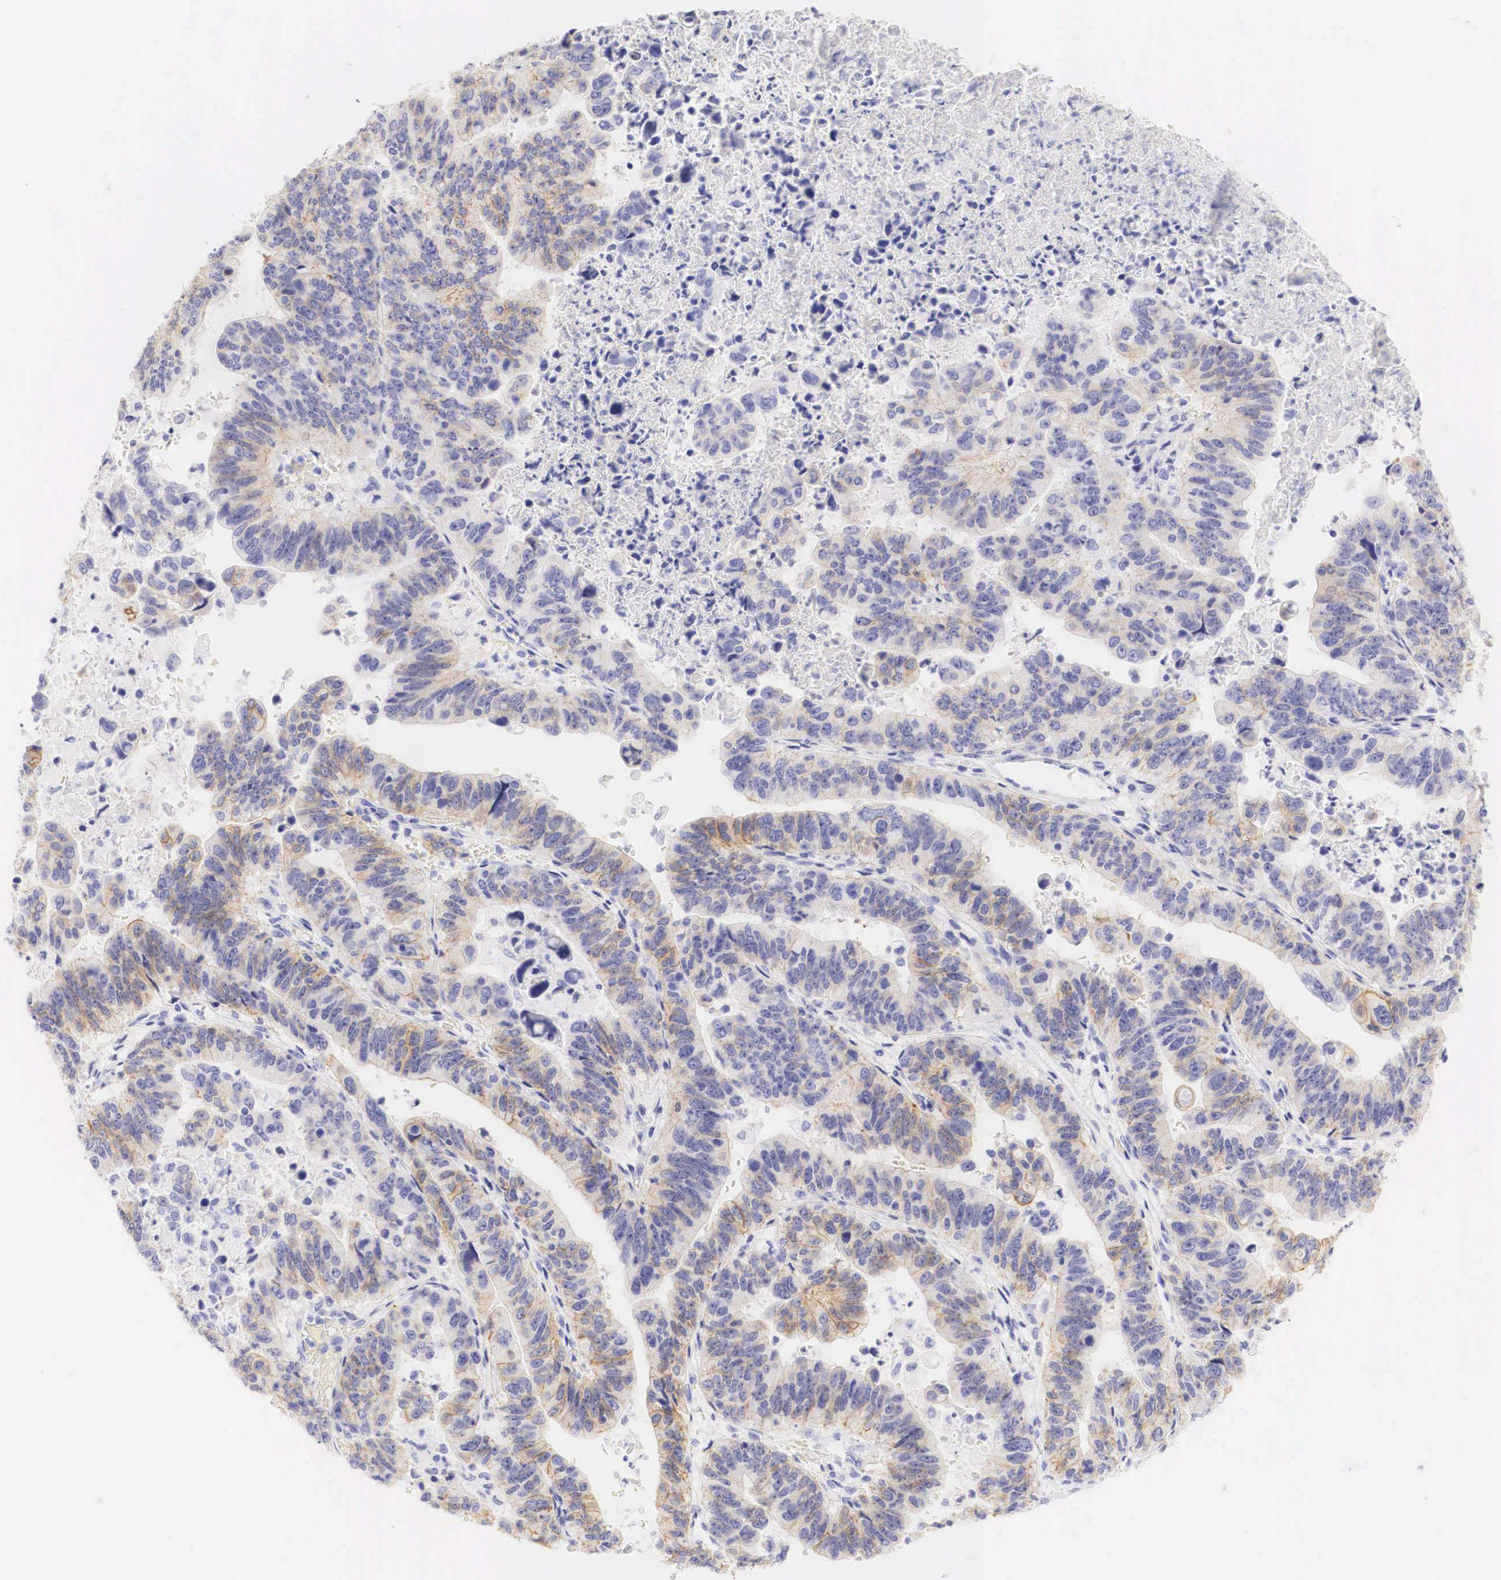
{"staining": {"intensity": "moderate", "quantity": "<25%", "location": "cytoplasmic/membranous"}, "tissue": "stomach cancer", "cell_type": "Tumor cells", "image_type": "cancer", "snomed": [{"axis": "morphology", "description": "Adenocarcinoma, NOS"}, {"axis": "topography", "description": "Stomach, upper"}], "caption": "Immunohistochemical staining of adenocarcinoma (stomach) exhibits low levels of moderate cytoplasmic/membranous expression in approximately <25% of tumor cells. The protein of interest is stained brown, and the nuclei are stained in blue (DAB IHC with brightfield microscopy, high magnification).", "gene": "ERBB2", "patient": {"sex": "female", "age": 50}}